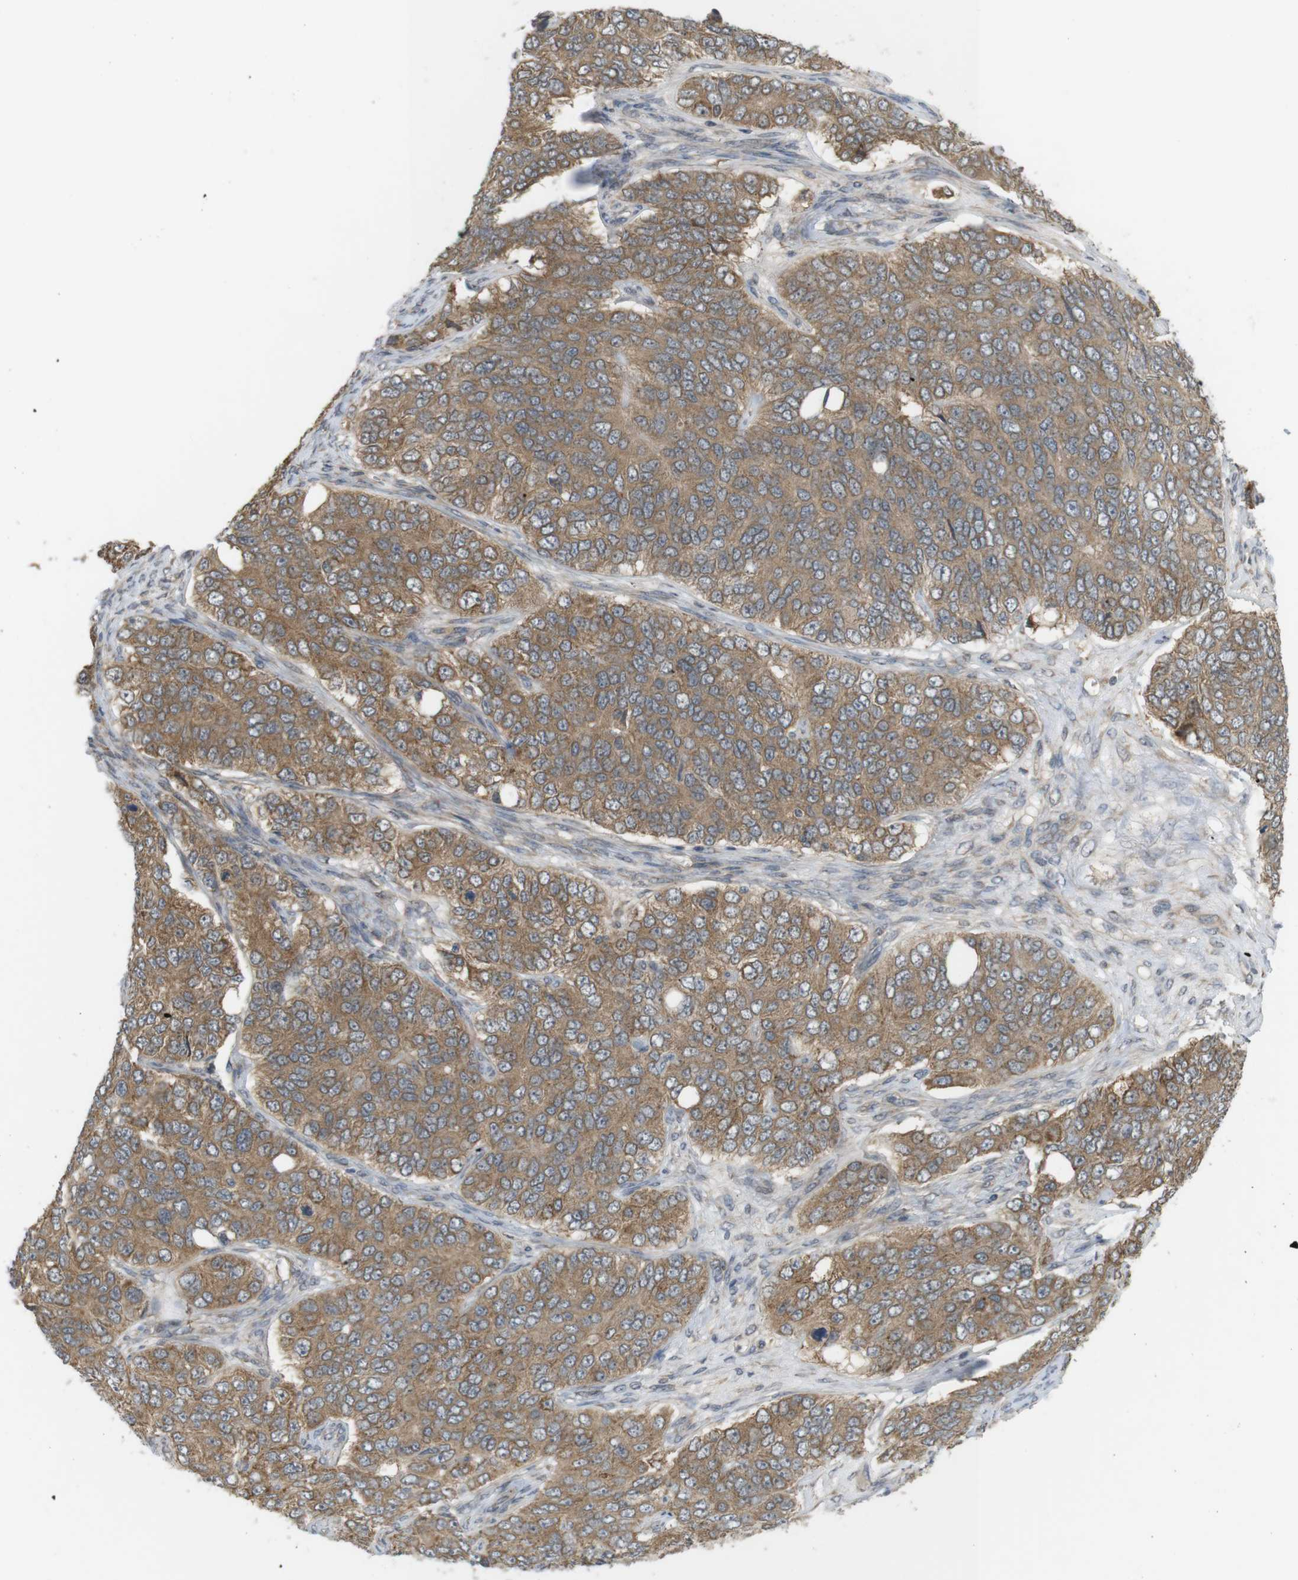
{"staining": {"intensity": "moderate", "quantity": ">75%", "location": "cytoplasmic/membranous"}, "tissue": "ovarian cancer", "cell_type": "Tumor cells", "image_type": "cancer", "snomed": [{"axis": "morphology", "description": "Carcinoma, endometroid"}, {"axis": "topography", "description": "Ovary"}], "caption": "An immunohistochemistry histopathology image of neoplastic tissue is shown. Protein staining in brown labels moderate cytoplasmic/membranous positivity in endometroid carcinoma (ovarian) within tumor cells. Immunohistochemistry (ihc) stains the protein in brown and the nuclei are stained blue.", "gene": "RNF130", "patient": {"sex": "female", "age": 51}}